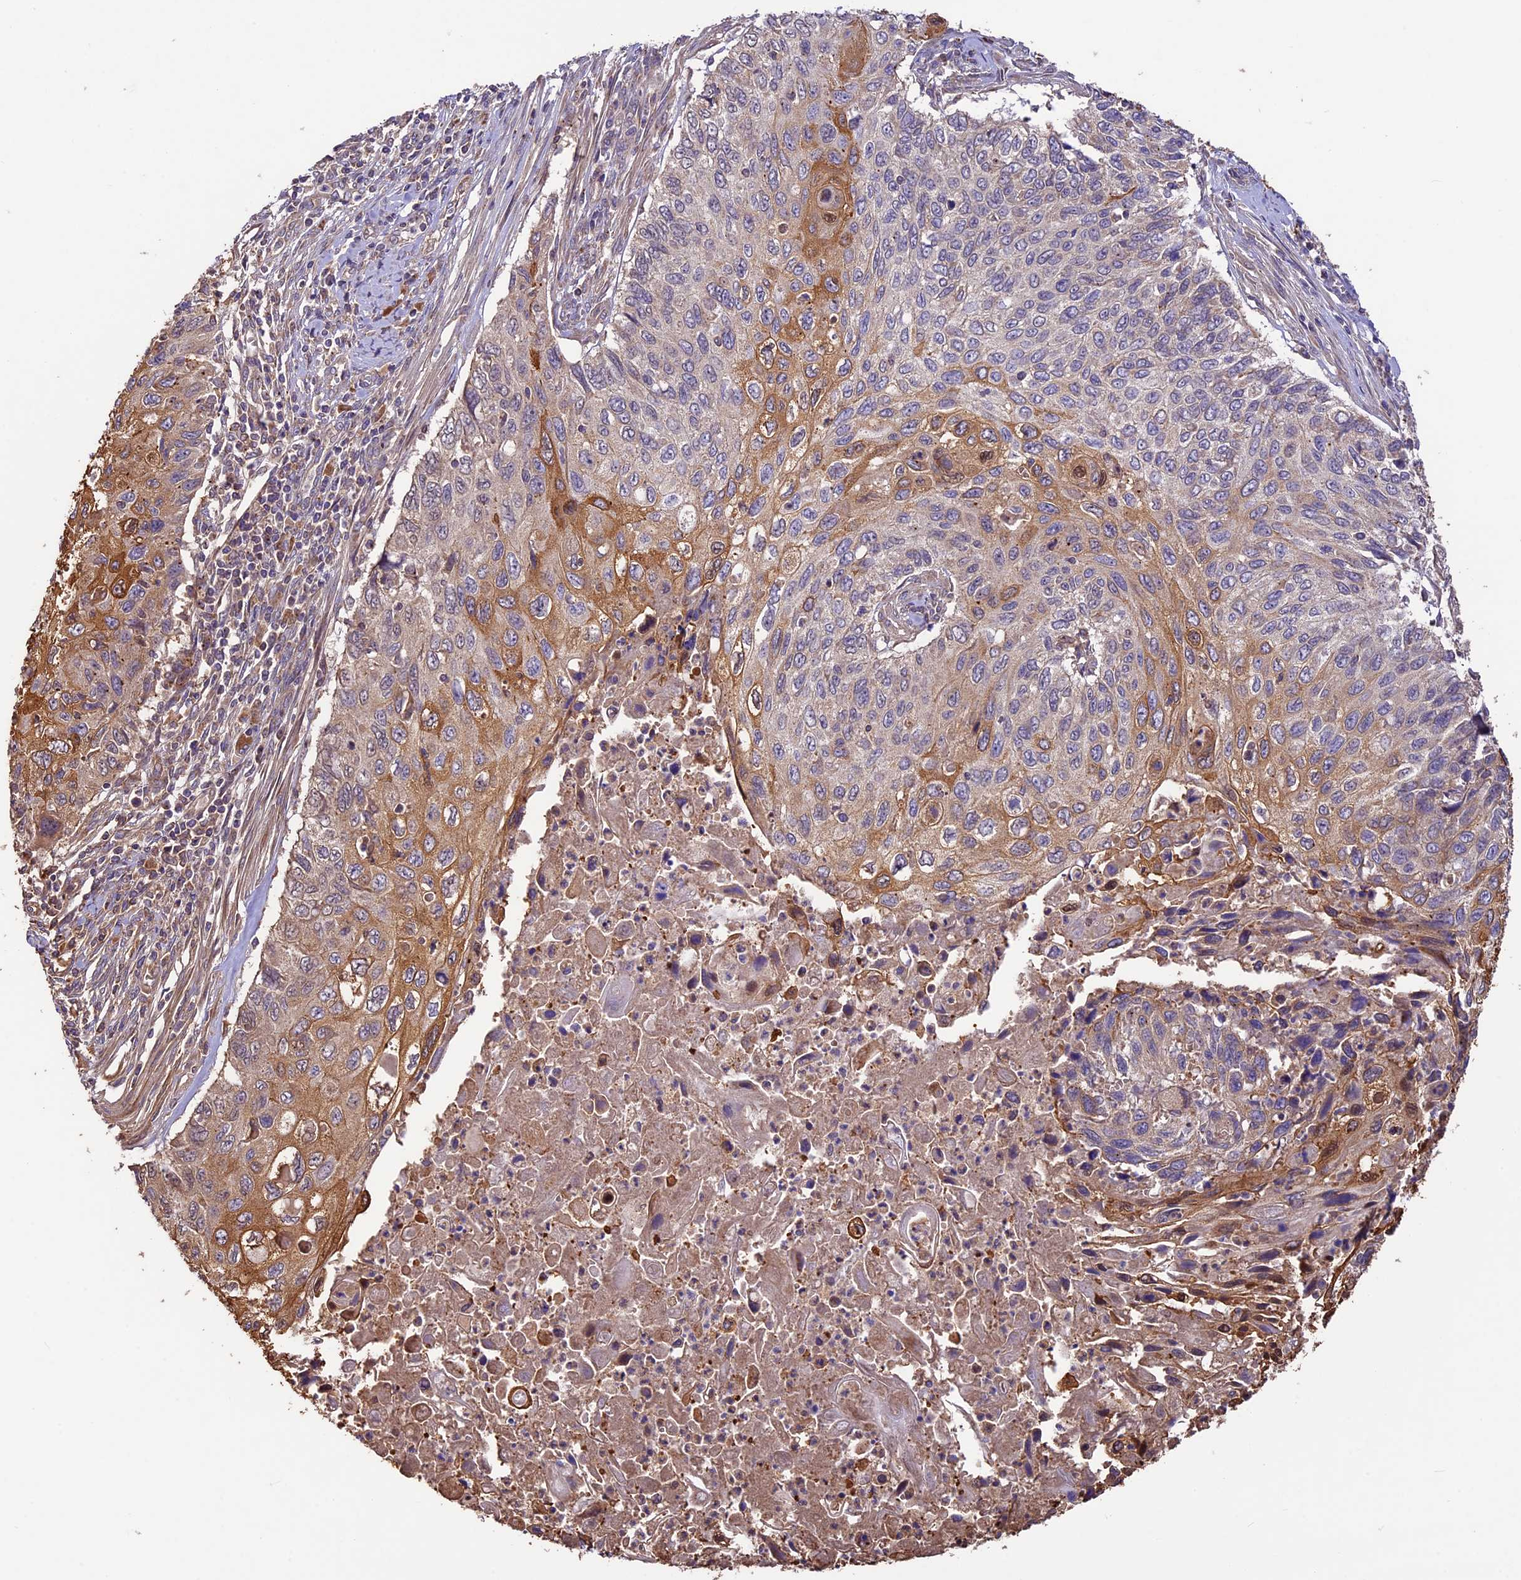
{"staining": {"intensity": "strong", "quantity": "<25%", "location": "cytoplasmic/membranous,nuclear"}, "tissue": "cervical cancer", "cell_type": "Tumor cells", "image_type": "cancer", "snomed": [{"axis": "morphology", "description": "Squamous cell carcinoma, NOS"}, {"axis": "topography", "description": "Cervix"}], "caption": "A brown stain labels strong cytoplasmic/membranous and nuclear positivity of a protein in cervical cancer tumor cells. (DAB (3,3'-diaminobenzidine) IHC, brown staining for protein, blue staining for nuclei).", "gene": "BCAS4", "patient": {"sex": "female", "age": 70}}